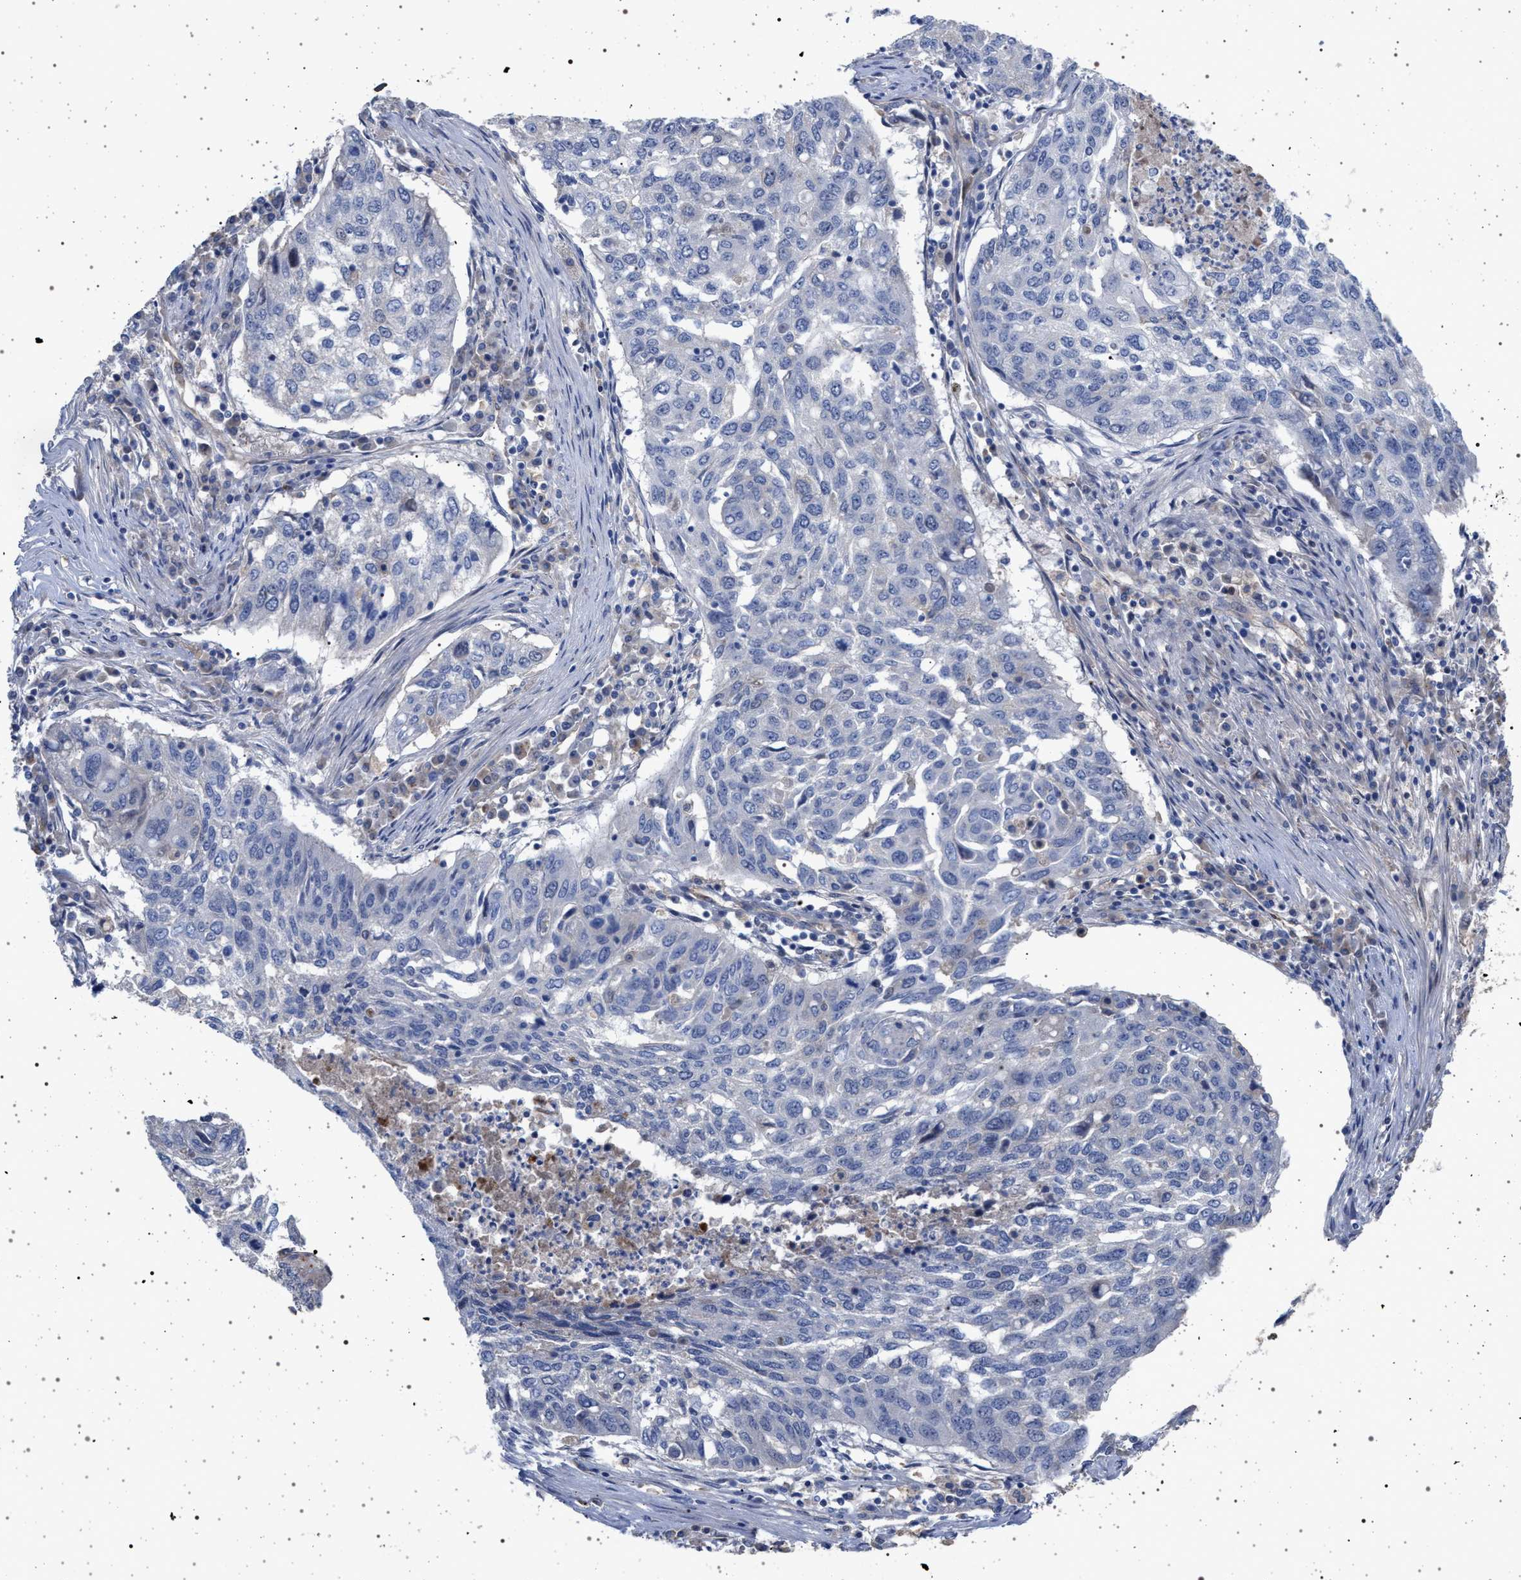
{"staining": {"intensity": "negative", "quantity": "none", "location": "none"}, "tissue": "lung cancer", "cell_type": "Tumor cells", "image_type": "cancer", "snomed": [{"axis": "morphology", "description": "Squamous cell carcinoma, NOS"}, {"axis": "topography", "description": "Lung"}], "caption": "IHC photomicrograph of neoplastic tissue: human lung squamous cell carcinoma stained with DAB (3,3'-diaminobenzidine) reveals no significant protein expression in tumor cells.", "gene": "RBM48", "patient": {"sex": "female", "age": 63}}